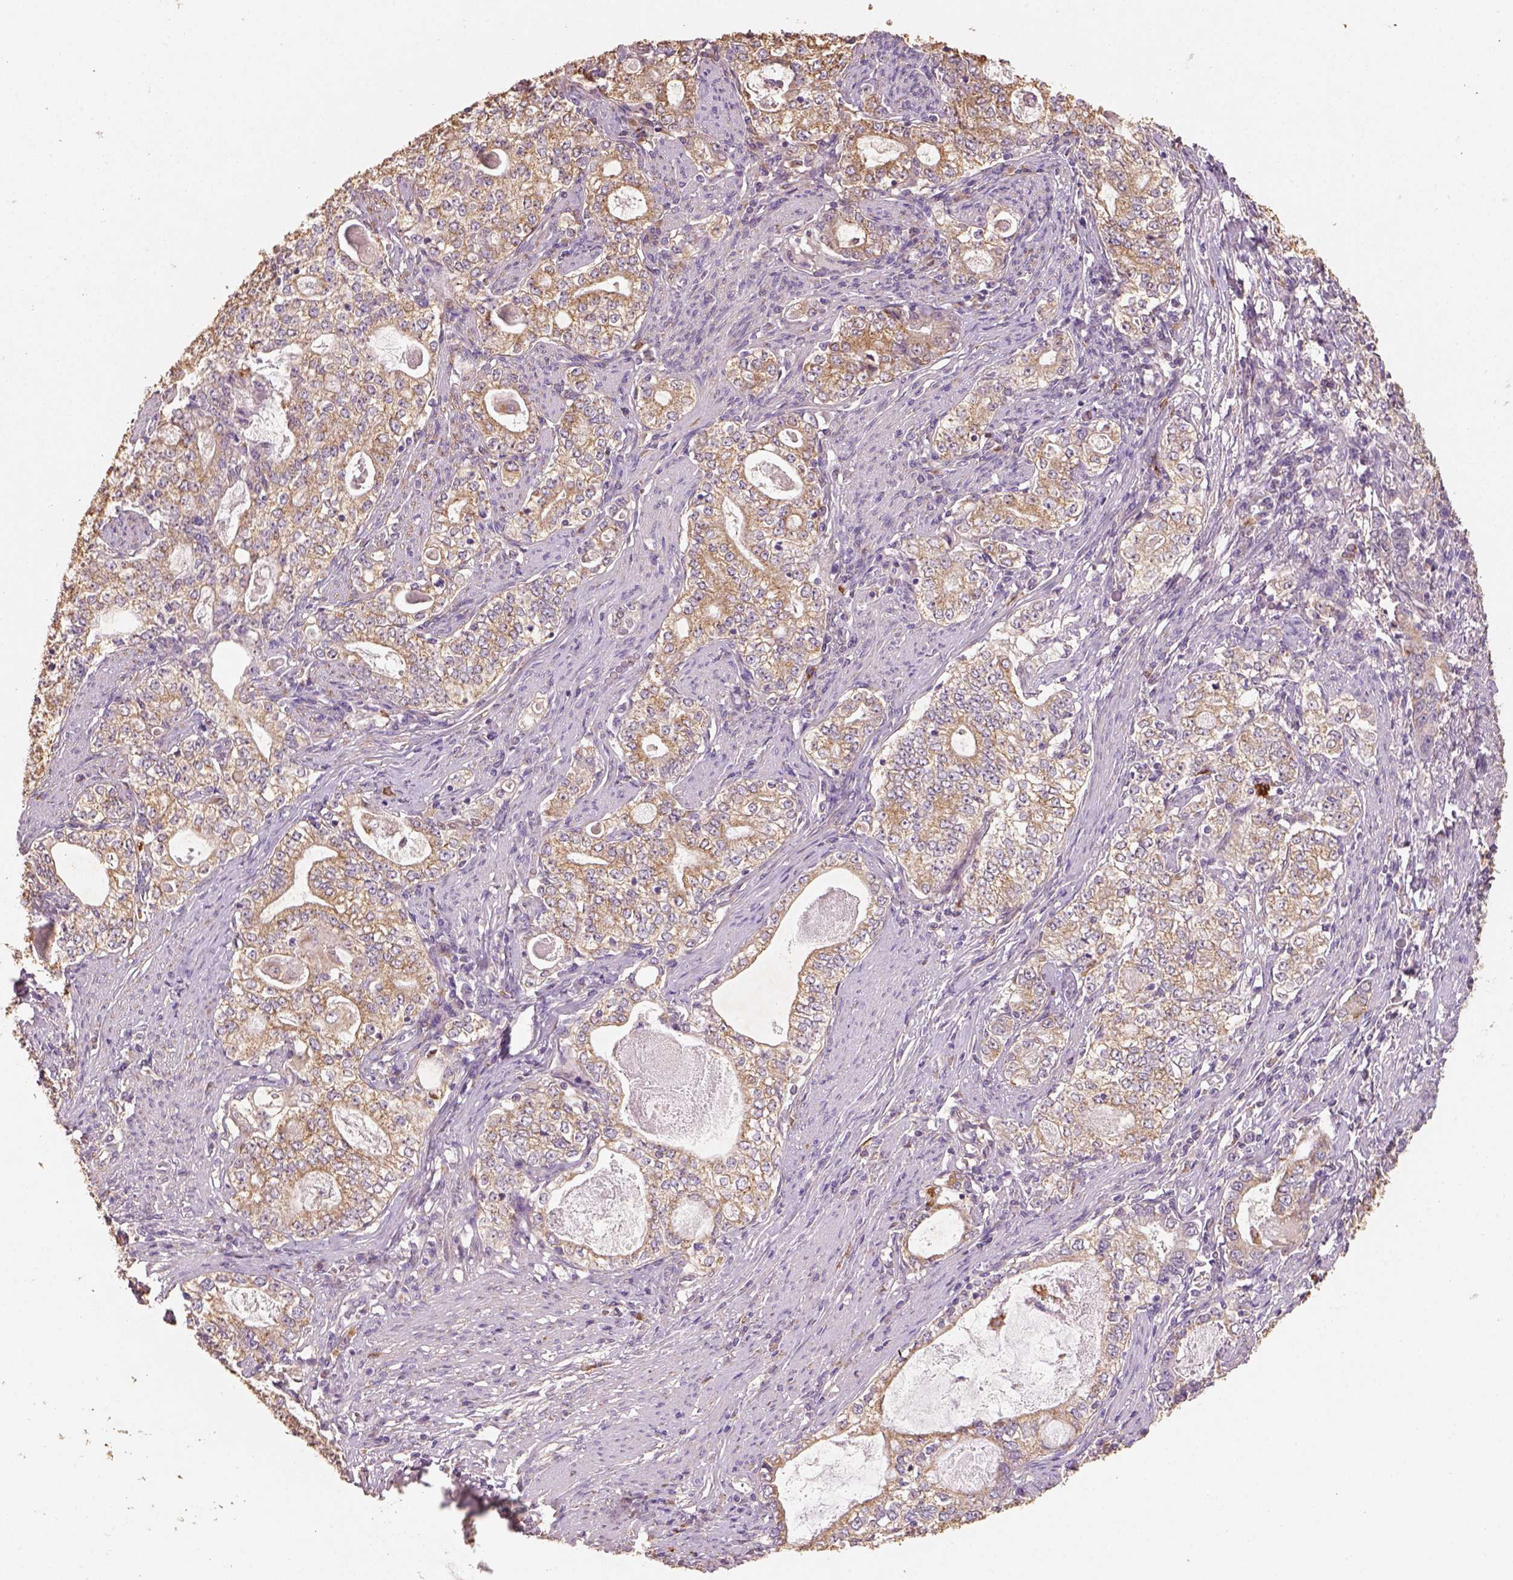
{"staining": {"intensity": "moderate", "quantity": ">75%", "location": "cytoplasmic/membranous"}, "tissue": "stomach cancer", "cell_type": "Tumor cells", "image_type": "cancer", "snomed": [{"axis": "morphology", "description": "Adenocarcinoma, NOS"}, {"axis": "topography", "description": "Stomach, lower"}], "caption": "An immunohistochemistry (IHC) histopathology image of tumor tissue is shown. Protein staining in brown highlights moderate cytoplasmic/membranous positivity in stomach cancer (adenocarcinoma) within tumor cells.", "gene": "AP2B1", "patient": {"sex": "female", "age": 72}}